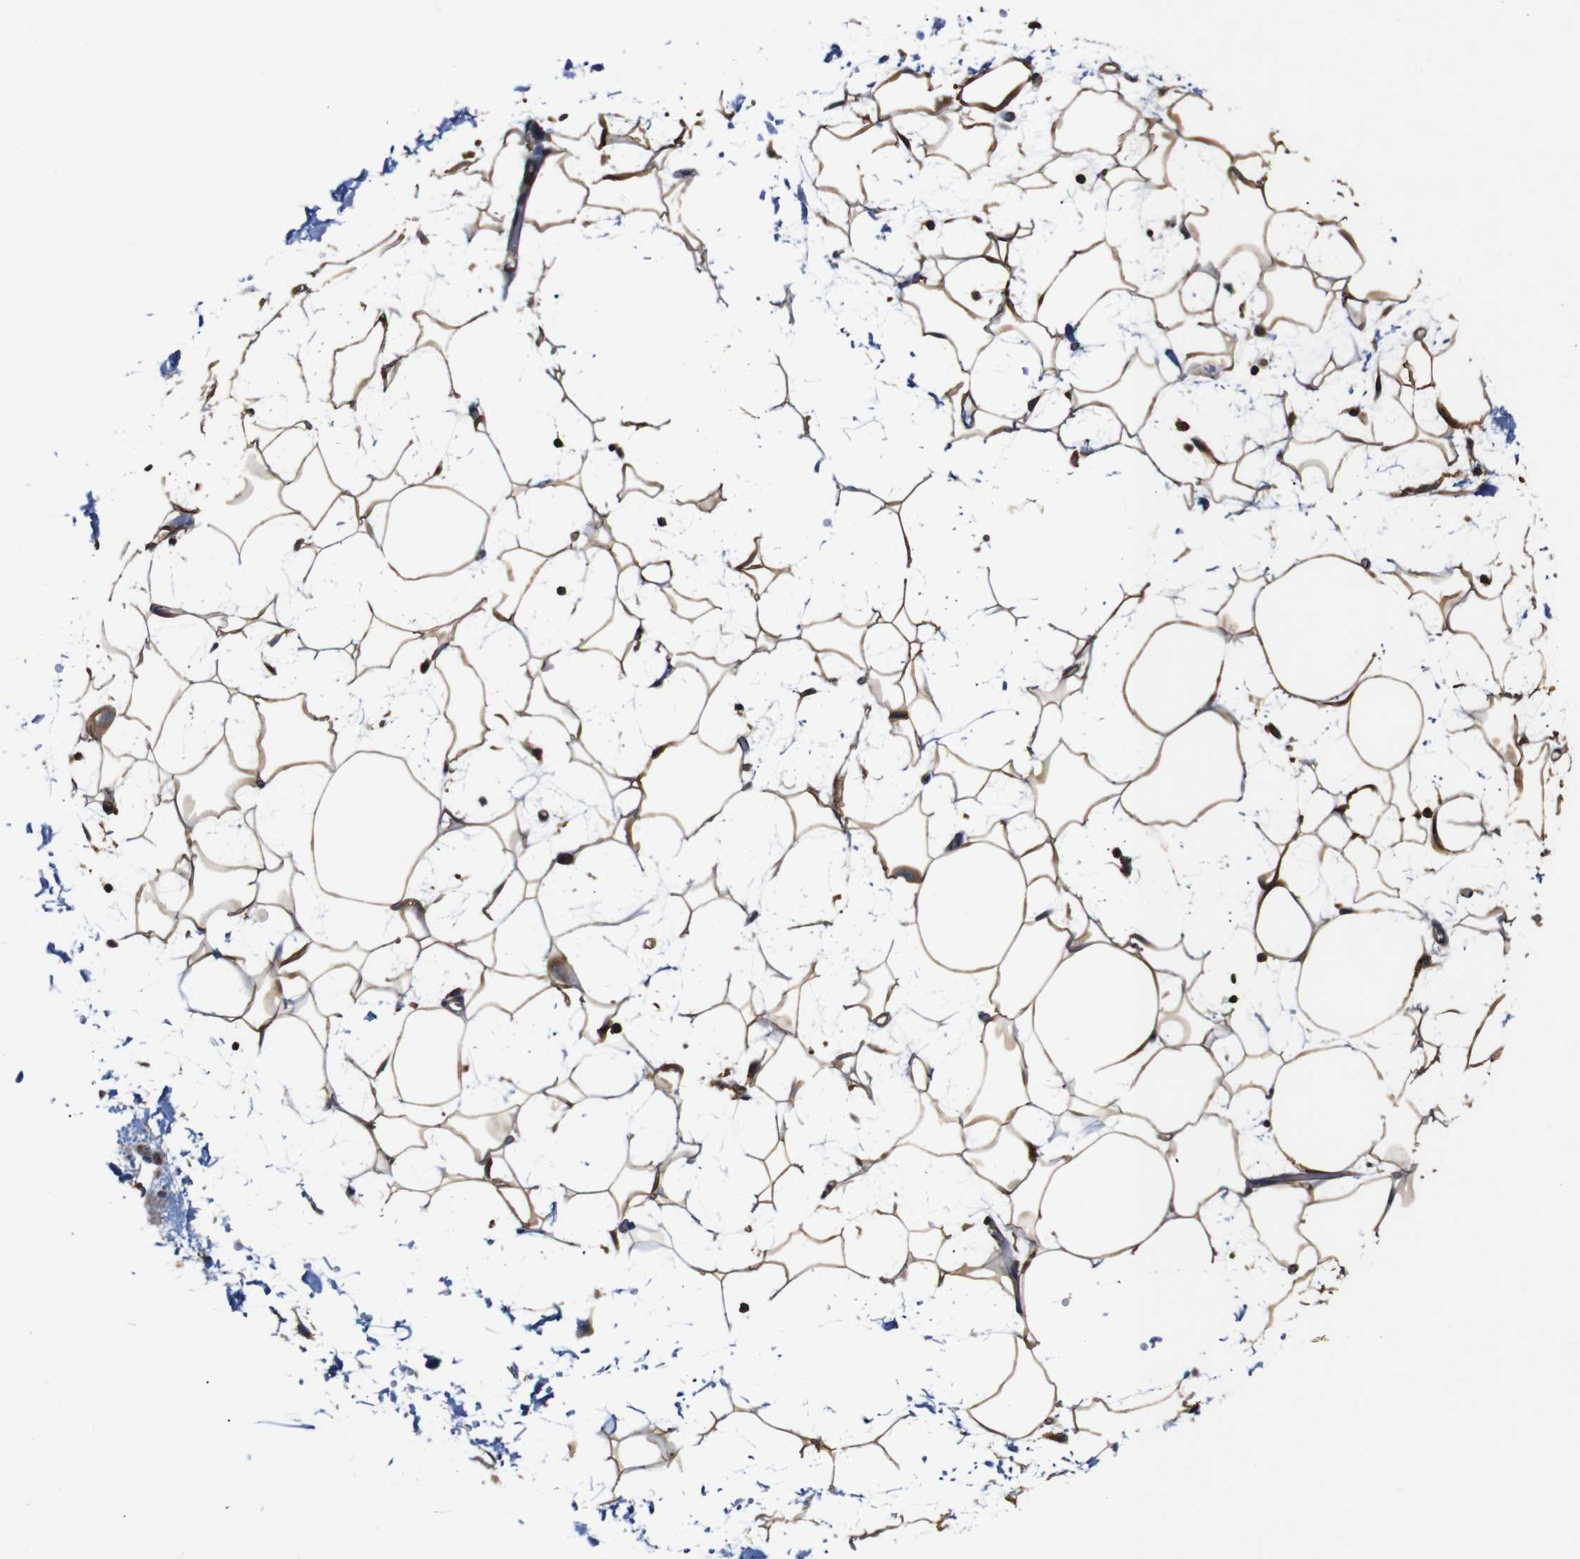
{"staining": {"intensity": "weak", "quantity": ">75%", "location": "cytoplasmic/membranous"}, "tissue": "adipose tissue", "cell_type": "Adipocytes", "image_type": "normal", "snomed": [{"axis": "morphology", "description": "Normal tissue, NOS"}, {"axis": "topography", "description": "Soft tissue"}], "caption": "Adipose tissue stained with immunohistochemistry (IHC) demonstrates weak cytoplasmic/membranous expression in about >75% of adipocytes.", "gene": "PI4KA", "patient": {"sex": "male", "age": 72}}